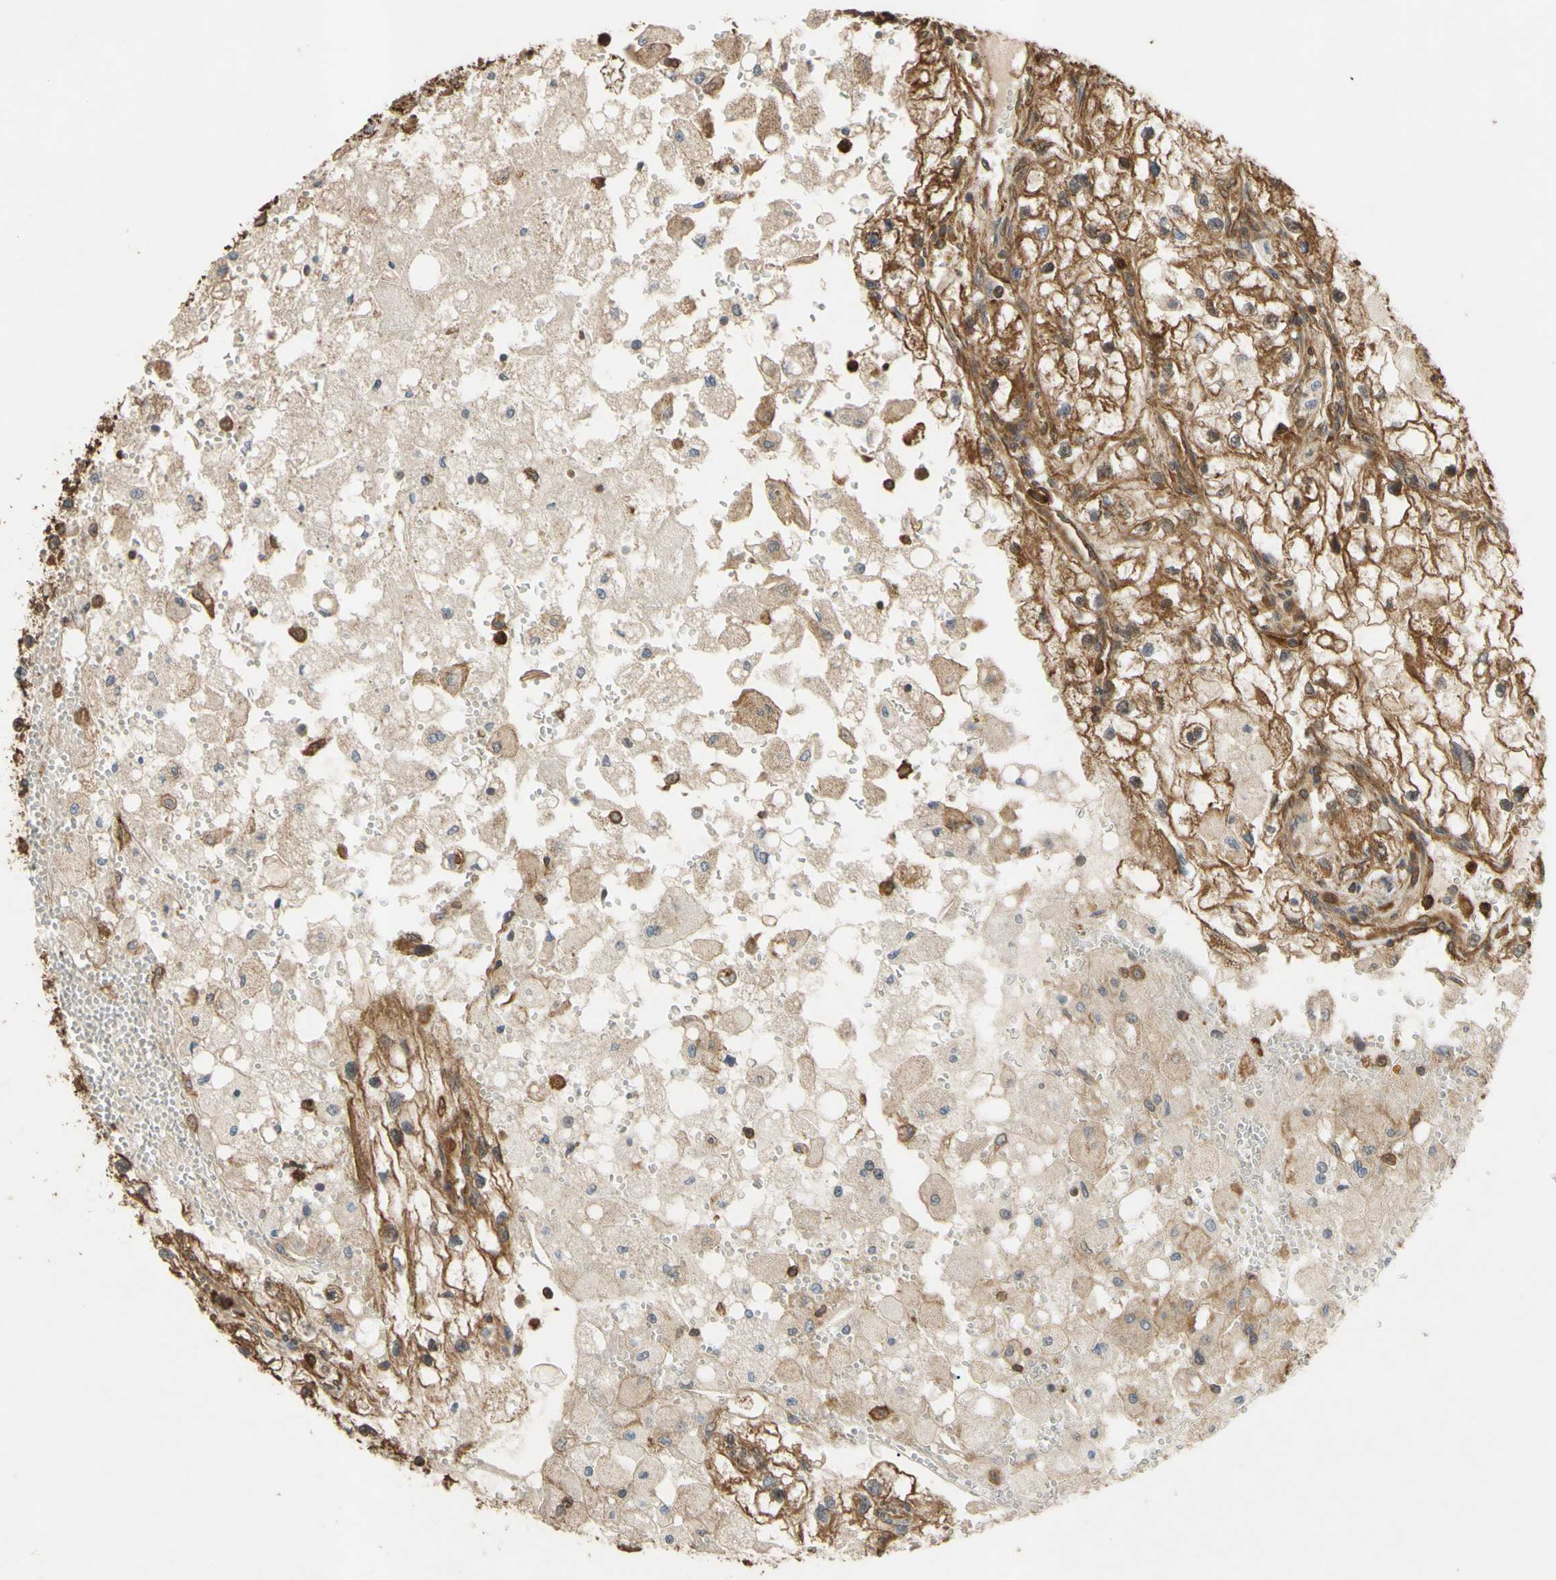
{"staining": {"intensity": "moderate", "quantity": ">75%", "location": "cytoplasmic/membranous"}, "tissue": "renal cancer", "cell_type": "Tumor cells", "image_type": "cancer", "snomed": [{"axis": "morphology", "description": "Adenocarcinoma, NOS"}, {"axis": "topography", "description": "Kidney"}], "caption": "Immunohistochemical staining of human adenocarcinoma (renal) reveals medium levels of moderate cytoplasmic/membranous expression in approximately >75% of tumor cells.", "gene": "CTTN", "patient": {"sex": "female", "age": 70}}